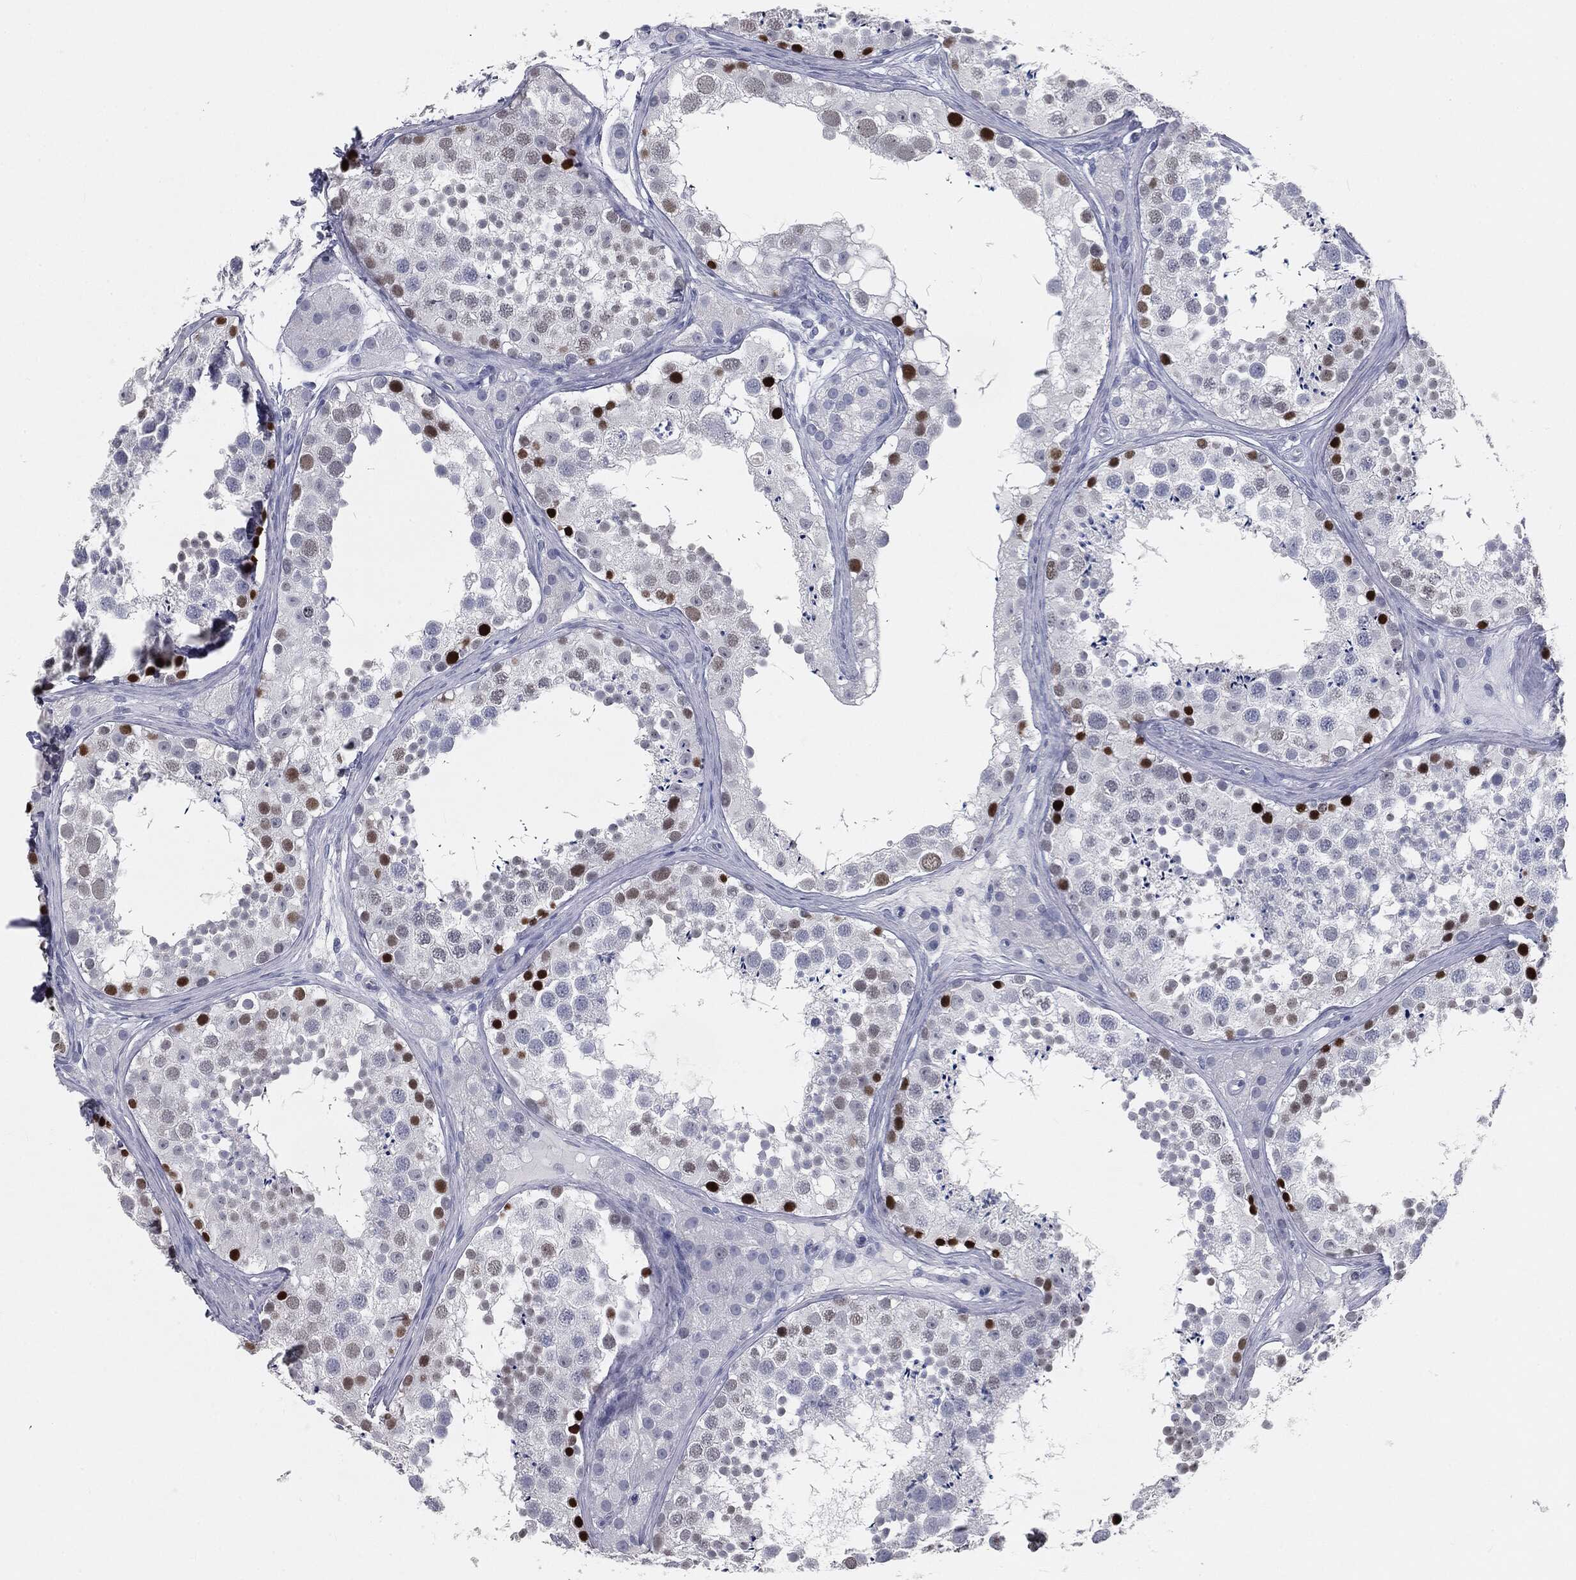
{"staining": {"intensity": "strong", "quantity": "<25%", "location": "nuclear"}, "tissue": "testis", "cell_type": "Cells in seminiferous ducts", "image_type": "normal", "snomed": [{"axis": "morphology", "description": "Normal tissue, NOS"}, {"axis": "topography", "description": "Testis"}], "caption": "IHC of normal testis exhibits medium levels of strong nuclear expression in about <25% of cells in seminiferous ducts.", "gene": "PRAME", "patient": {"sex": "male", "age": 41}}